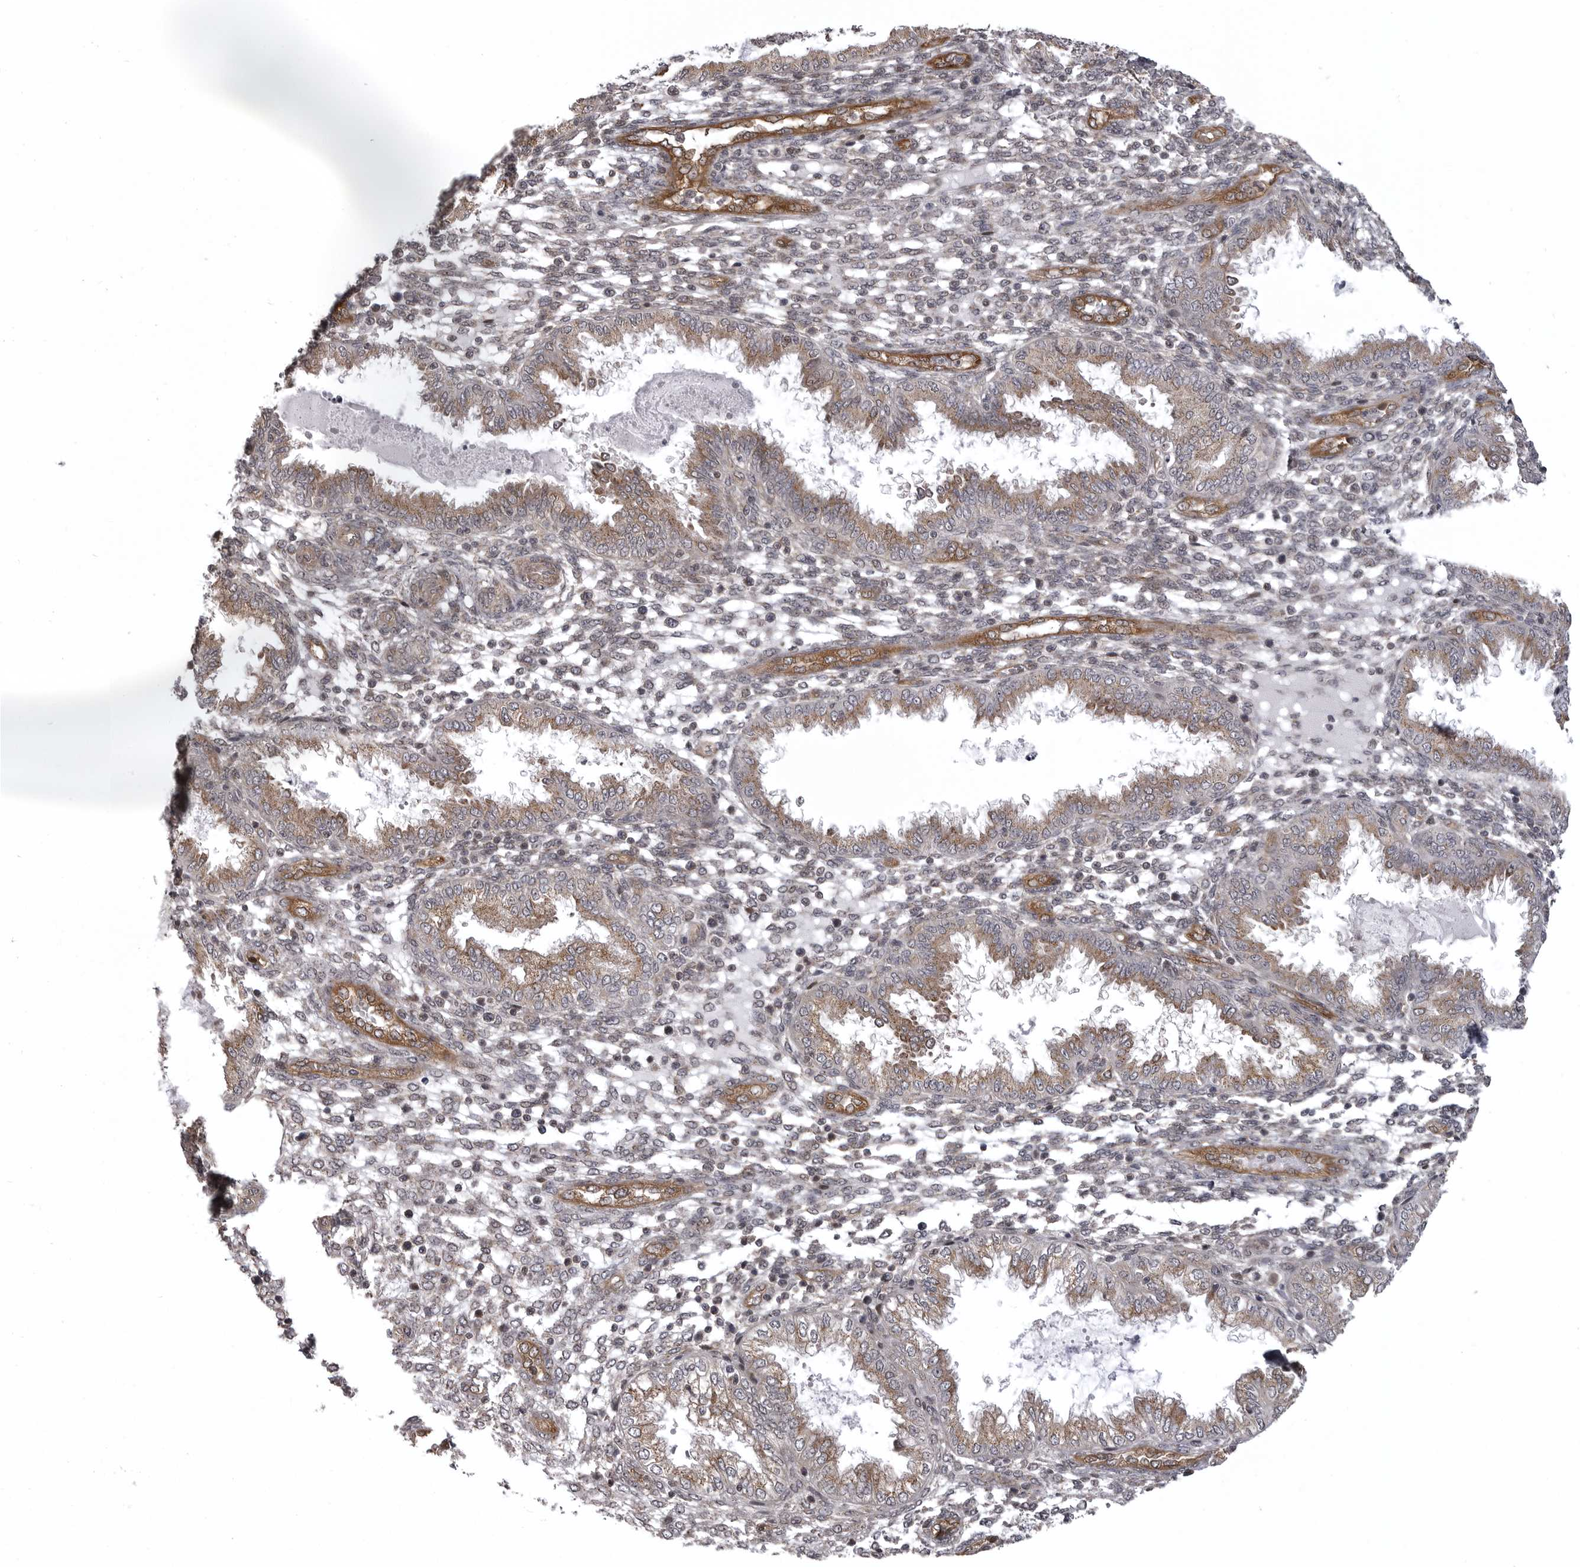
{"staining": {"intensity": "weak", "quantity": "25%-75%", "location": "nuclear"}, "tissue": "endometrium", "cell_type": "Cells in endometrial stroma", "image_type": "normal", "snomed": [{"axis": "morphology", "description": "Normal tissue, NOS"}, {"axis": "topography", "description": "Endometrium"}], "caption": "Weak nuclear expression for a protein is present in about 25%-75% of cells in endometrial stroma of unremarkable endometrium using immunohistochemistry (IHC).", "gene": "SNX16", "patient": {"sex": "female", "age": 33}}